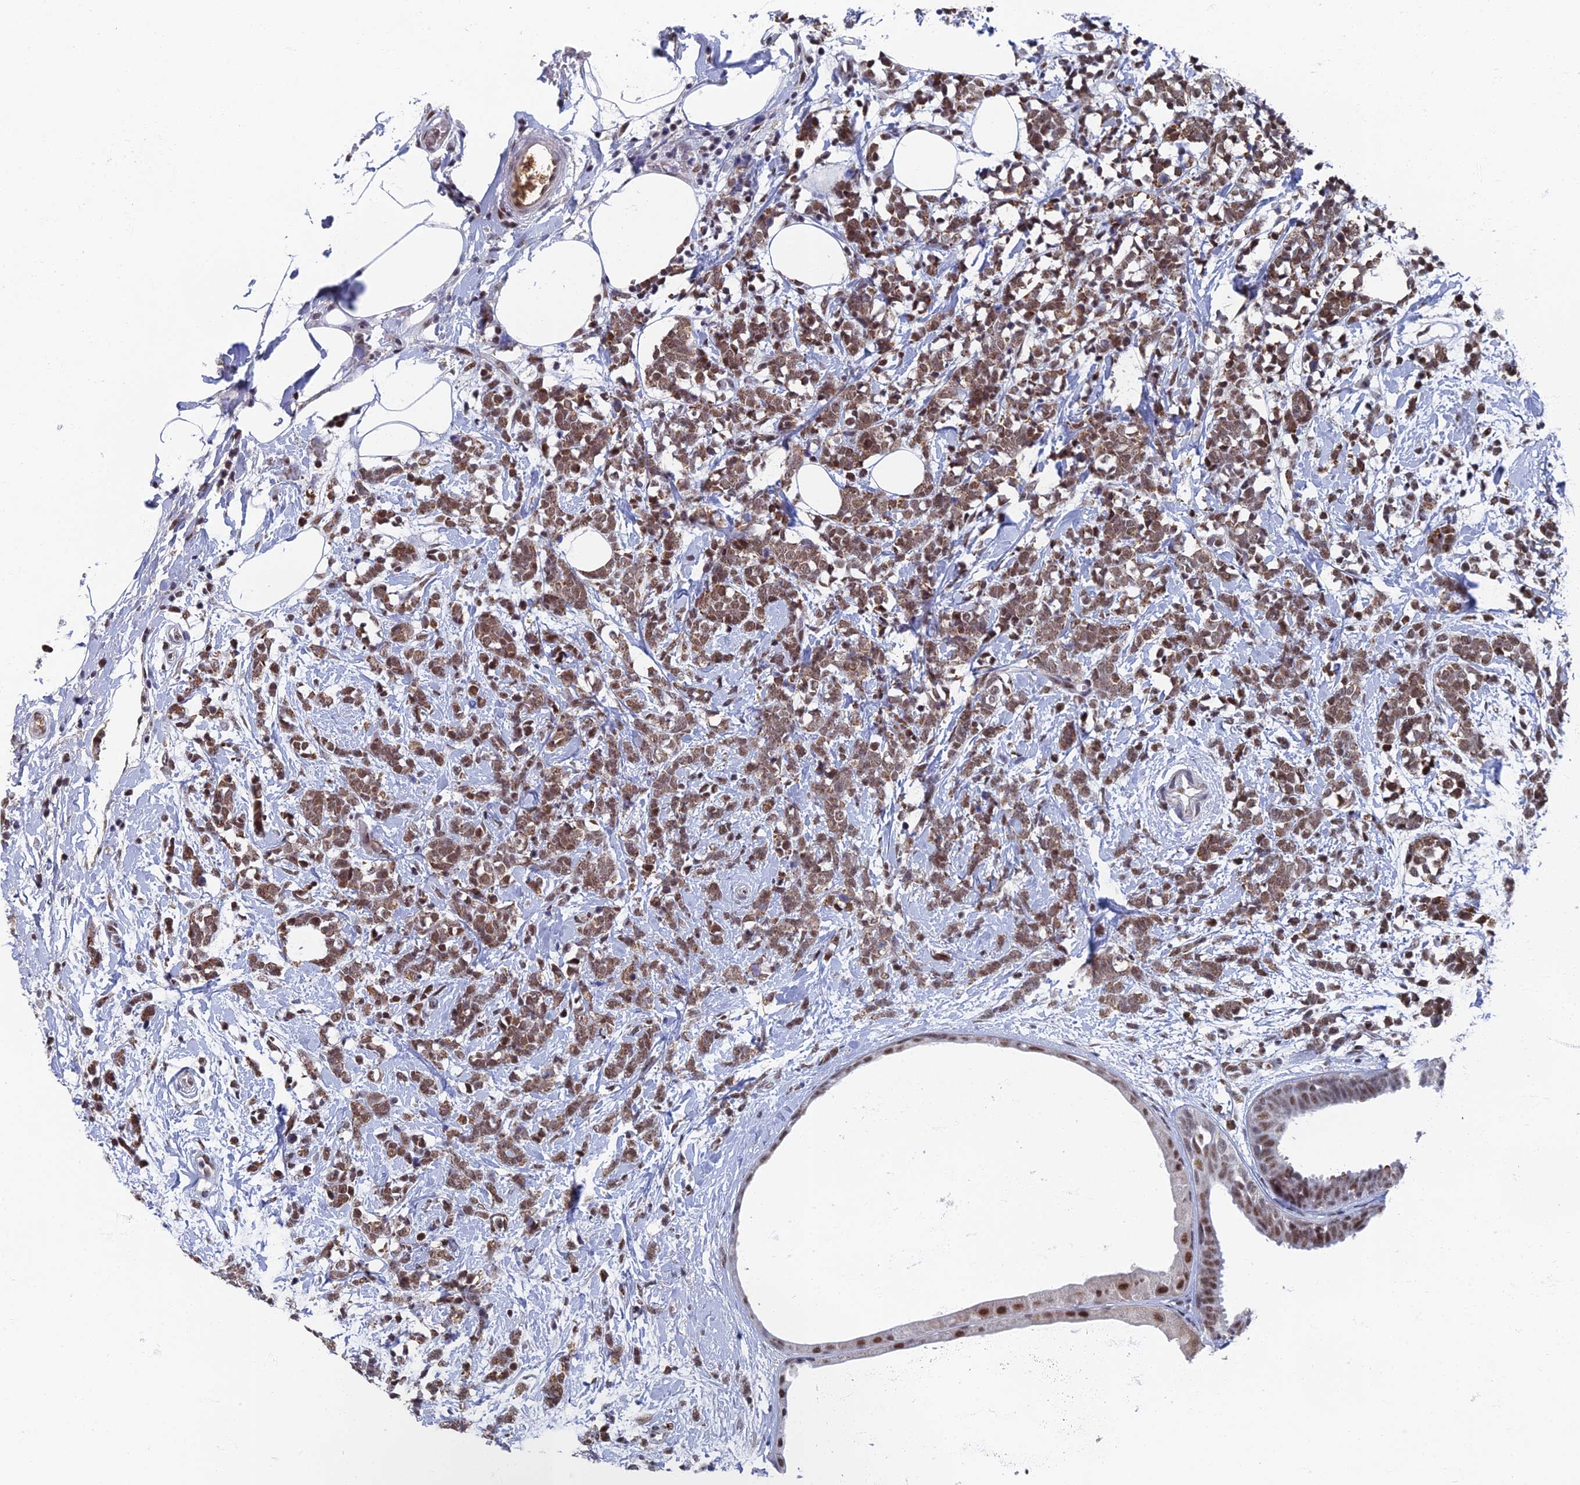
{"staining": {"intensity": "moderate", "quantity": ">75%", "location": "nuclear"}, "tissue": "breast cancer", "cell_type": "Tumor cells", "image_type": "cancer", "snomed": [{"axis": "morphology", "description": "Lobular carcinoma"}, {"axis": "topography", "description": "Breast"}], "caption": "Brown immunohistochemical staining in breast lobular carcinoma displays moderate nuclear staining in approximately >75% of tumor cells.", "gene": "TAF13", "patient": {"sex": "female", "age": 58}}